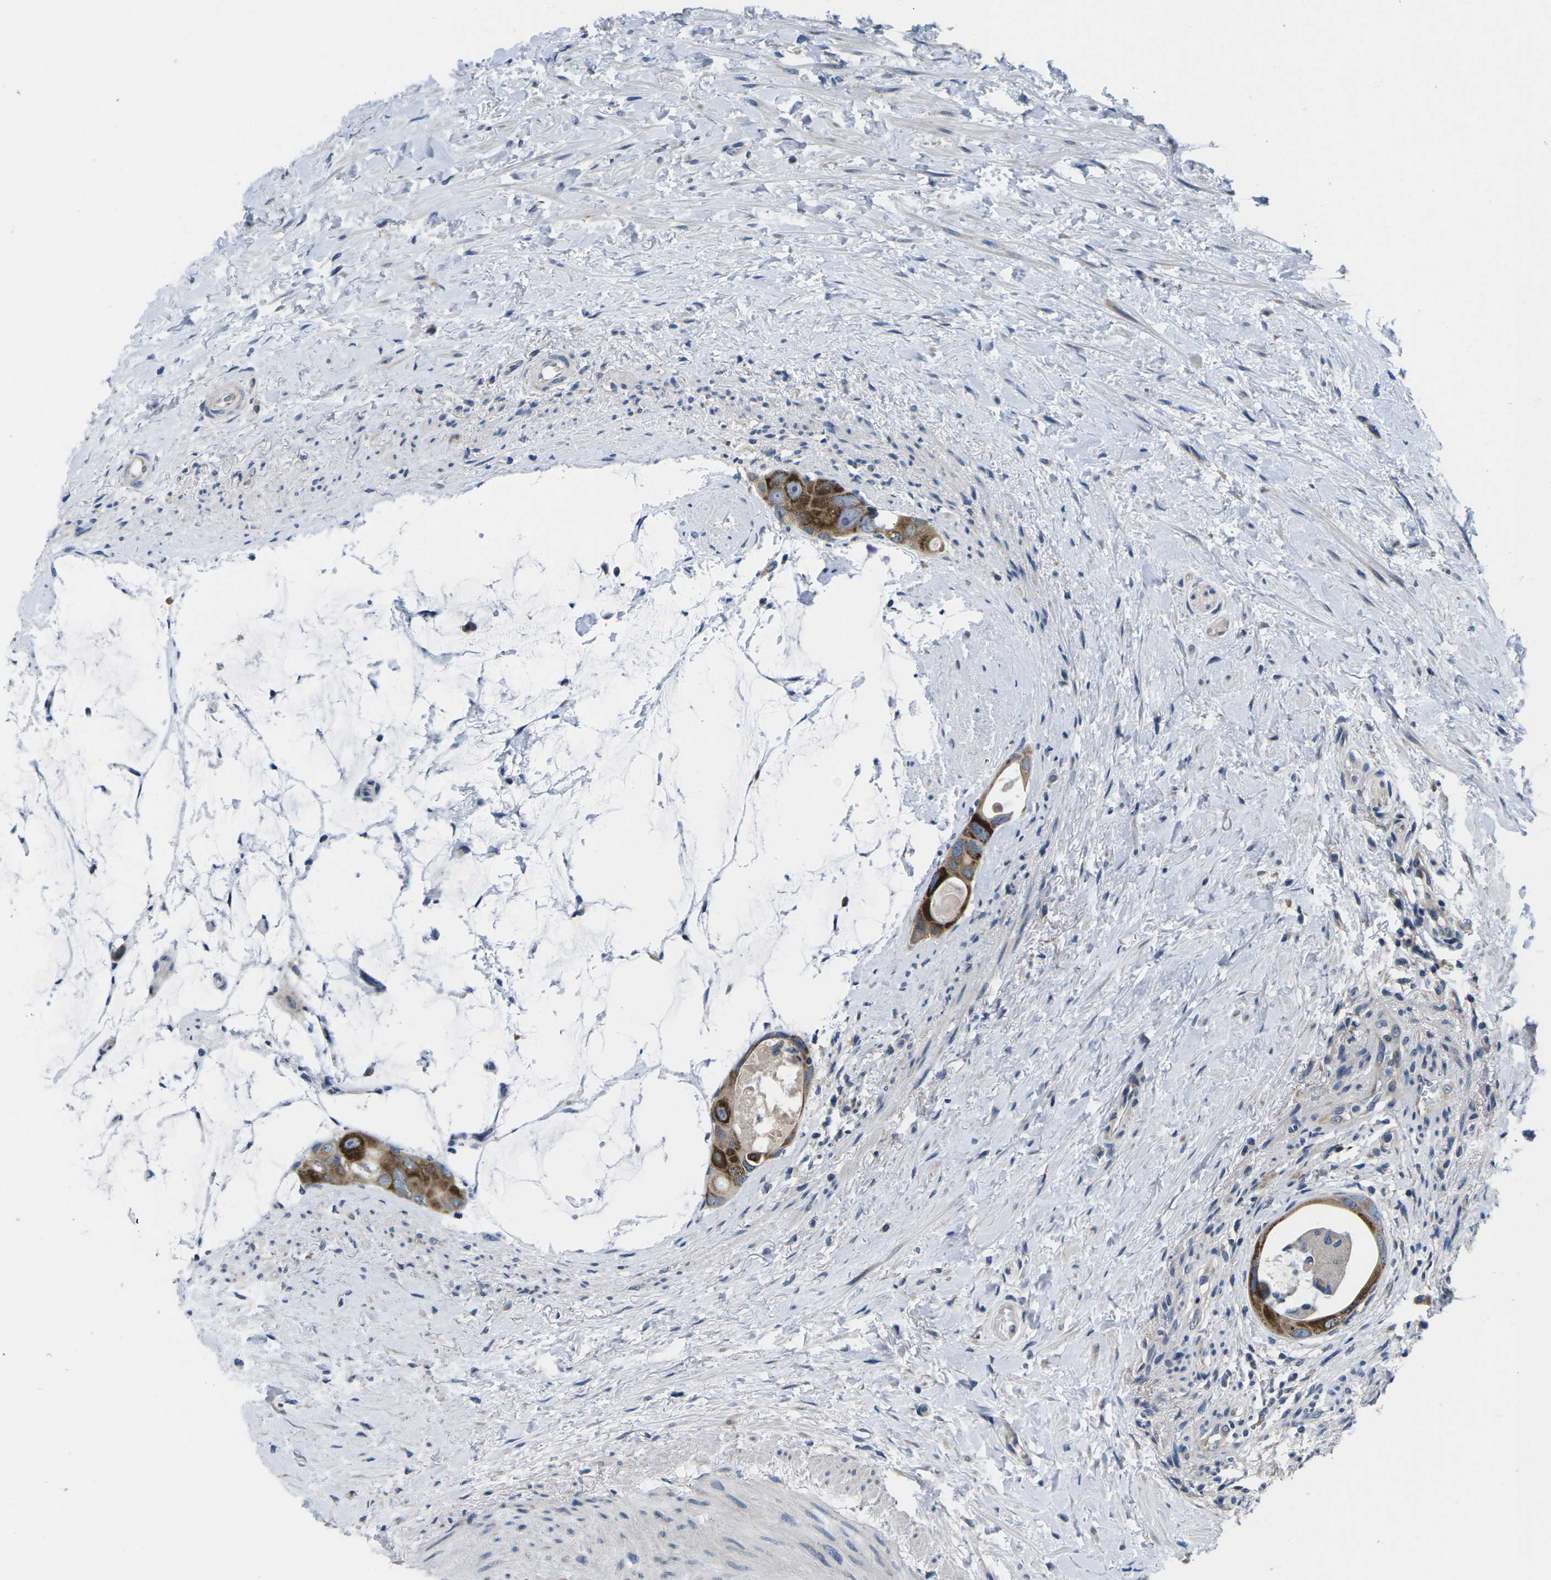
{"staining": {"intensity": "moderate", "quantity": ">75%", "location": "cytoplasmic/membranous"}, "tissue": "colorectal cancer", "cell_type": "Tumor cells", "image_type": "cancer", "snomed": [{"axis": "morphology", "description": "Adenocarcinoma, NOS"}, {"axis": "topography", "description": "Rectum"}], "caption": "Colorectal cancer (adenocarcinoma) stained for a protein displays moderate cytoplasmic/membranous positivity in tumor cells.", "gene": "ERGIC3", "patient": {"sex": "male", "age": 51}}